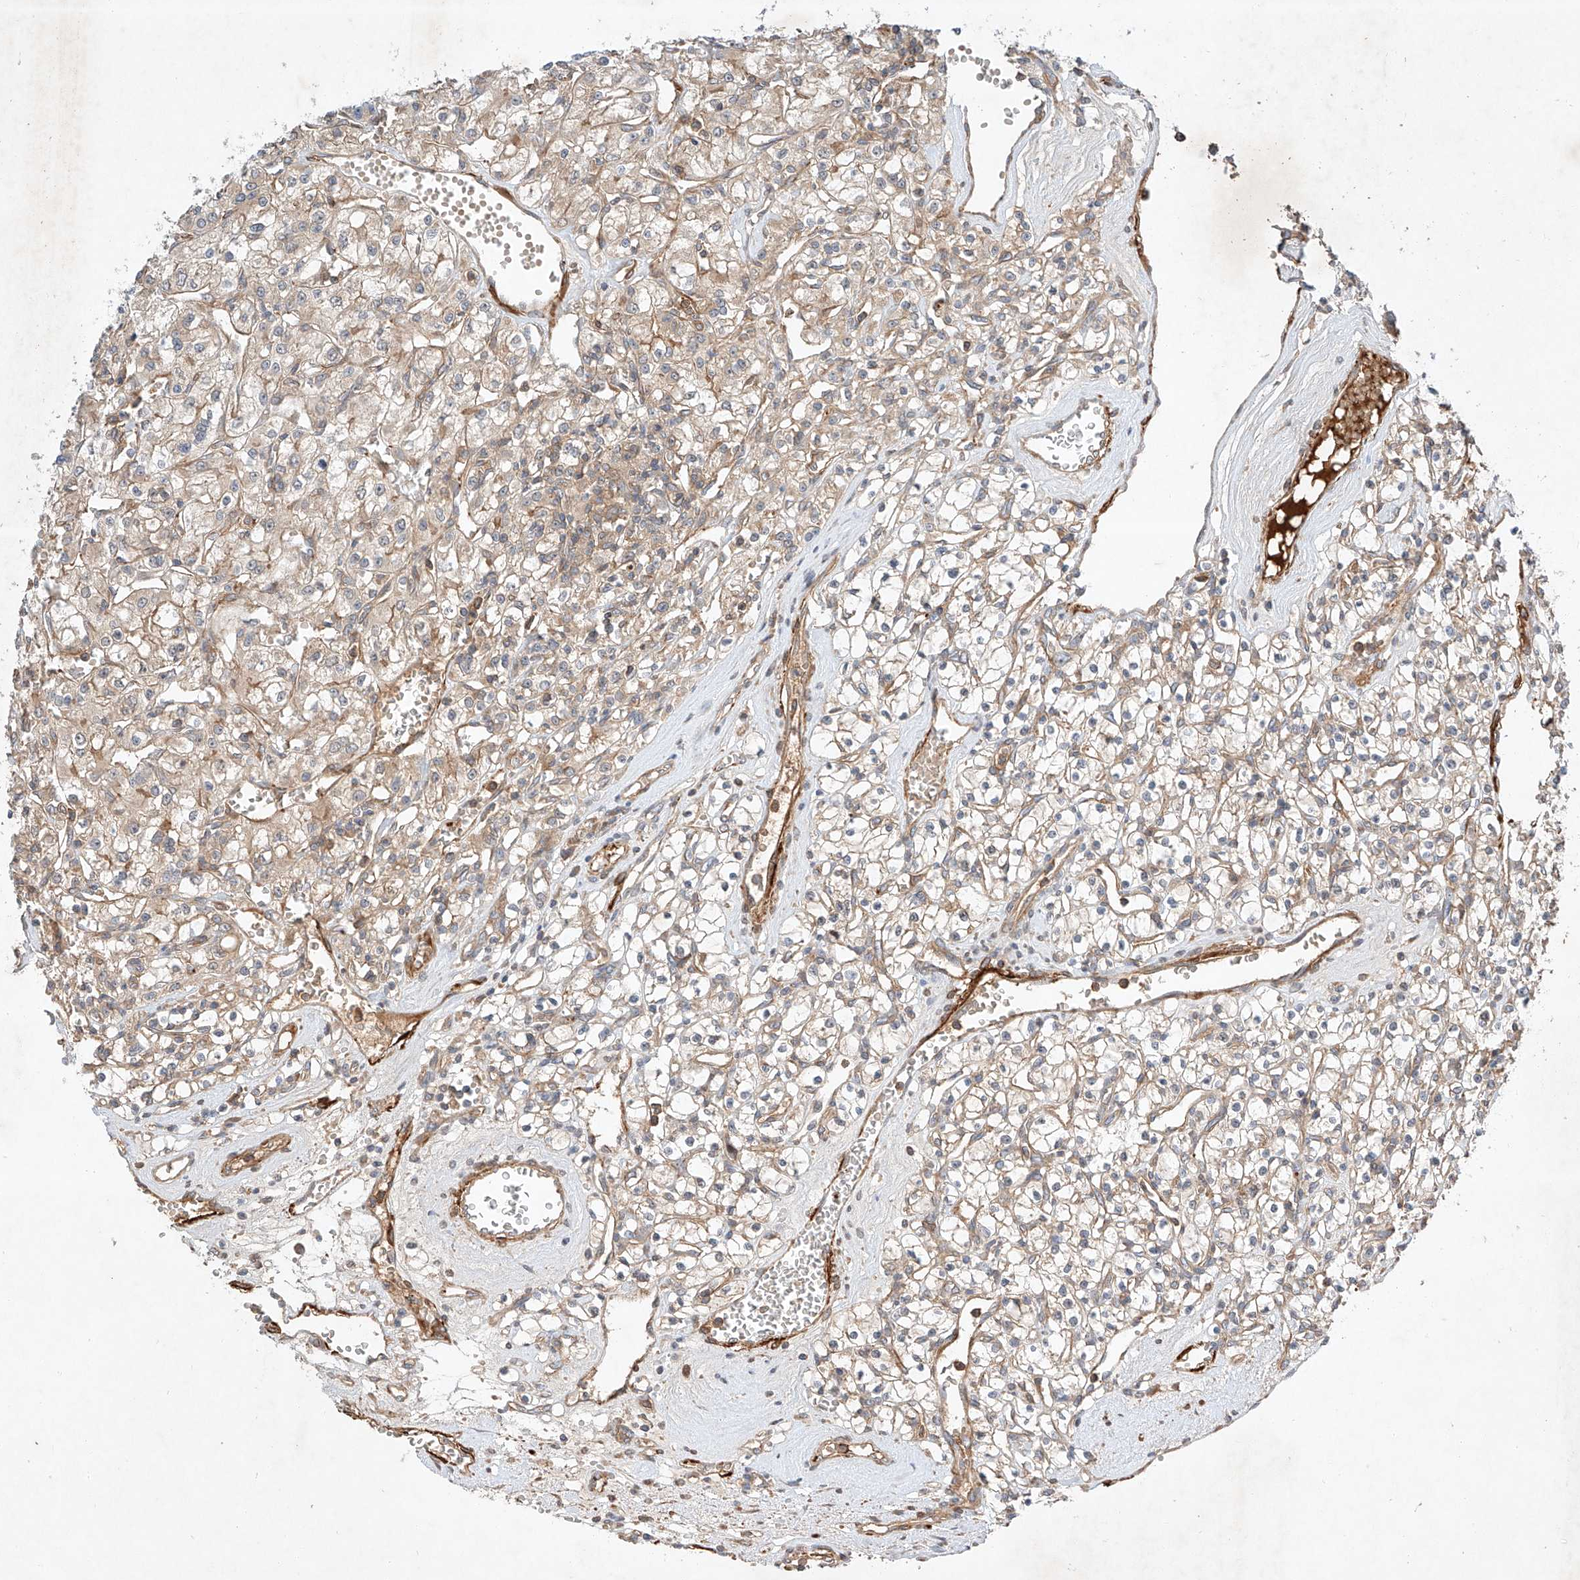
{"staining": {"intensity": "weak", "quantity": "25%-75%", "location": "cytoplasmic/membranous"}, "tissue": "renal cancer", "cell_type": "Tumor cells", "image_type": "cancer", "snomed": [{"axis": "morphology", "description": "Adenocarcinoma, NOS"}, {"axis": "topography", "description": "Kidney"}], "caption": "Renal cancer tissue exhibits weak cytoplasmic/membranous staining in approximately 25%-75% of tumor cells, visualized by immunohistochemistry.", "gene": "ARHGAP33", "patient": {"sex": "female", "age": 59}}